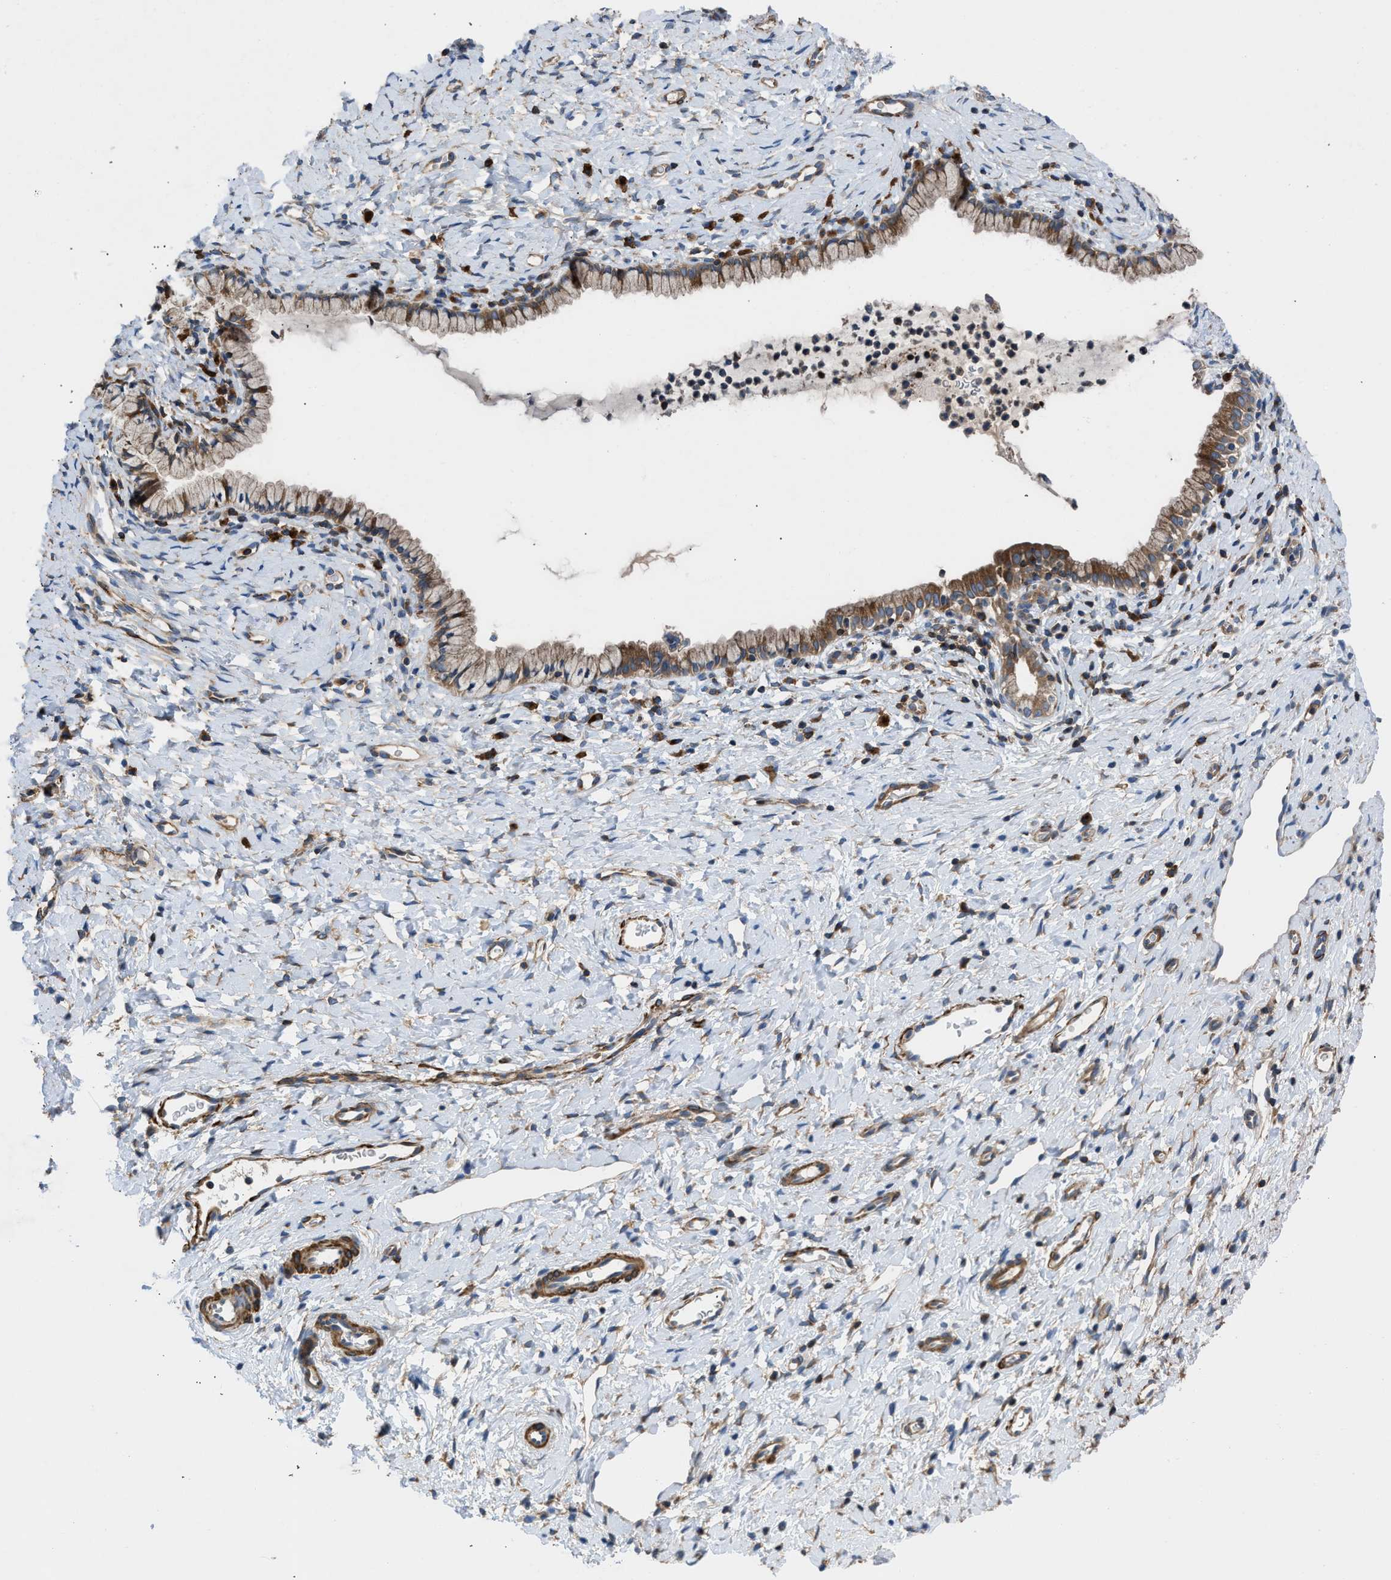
{"staining": {"intensity": "moderate", "quantity": ">75%", "location": "cytoplasmic/membranous"}, "tissue": "cervix", "cell_type": "Glandular cells", "image_type": "normal", "snomed": [{"axis": "morphology", "description": "Normal tissue, NOS"}, {"axis": "topography", "description": "Cervix"}], "caption": "This is an image of immunohistochemistry staining of benign cervix, which shows moderate staining in the cytoplasmic/membranous of glandular cells.", "gene": "CHKB", "patient": {"sex": "female", "age": 72}}